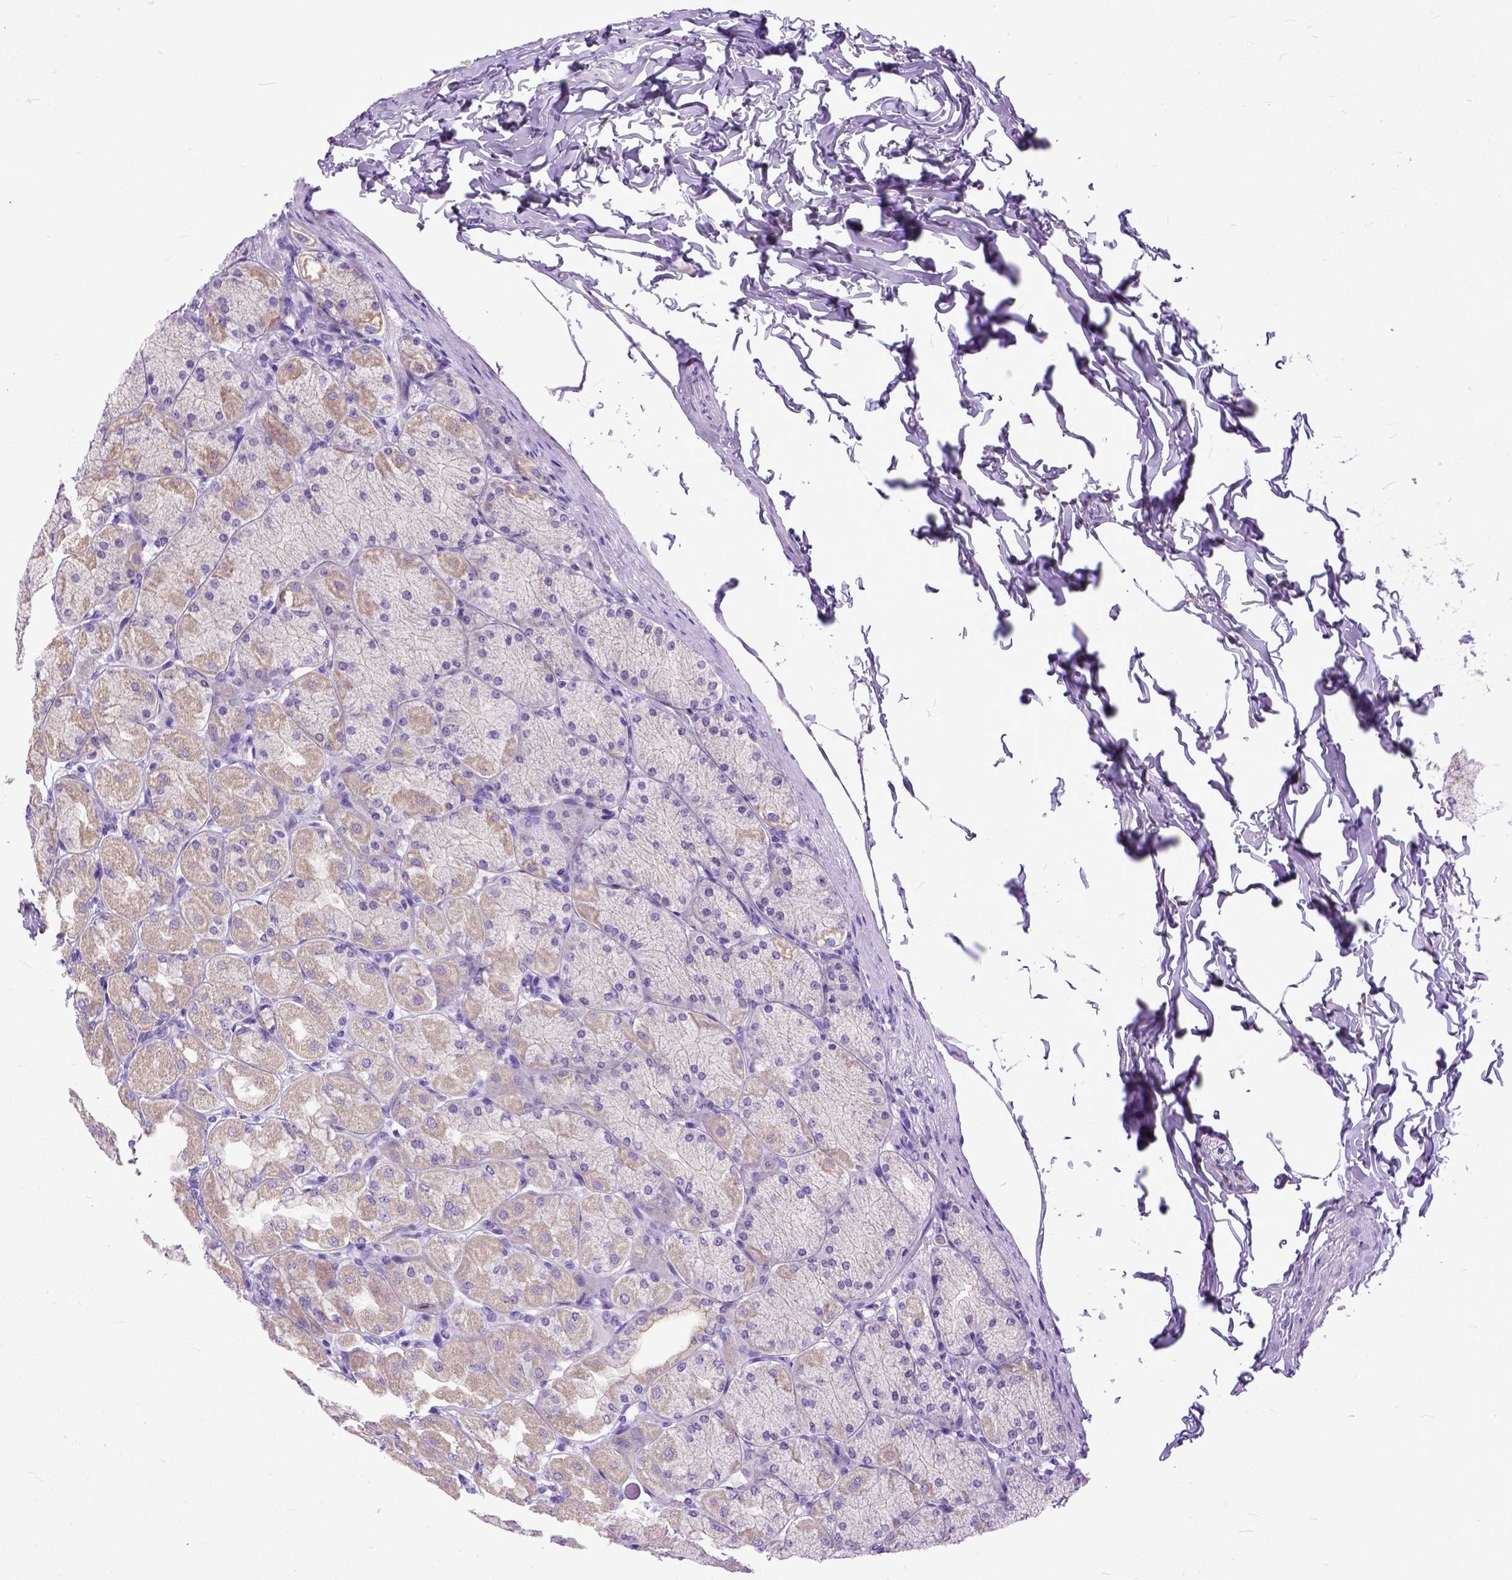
{"staining": {"intensity": "negative", "quantity": "none", "location": "none"}, "tissue": "stomach", "cell_type": "Glandular cells", "image_type": "normal", "snomed": [{"axis": "morphology", "description": "Normal tissue, NOS"}, {"axis": "topography", "description": "Stomach, upper"}], "caption": "There is no significant staining in glandular cells of stomach. Brightfield microscopy of immunohistochemistry stained with DAB (brown) and hematoxylin (blue), captured at high magnification.", "gene": "PPL", "patient": {"sex": "female", "age": 56}}